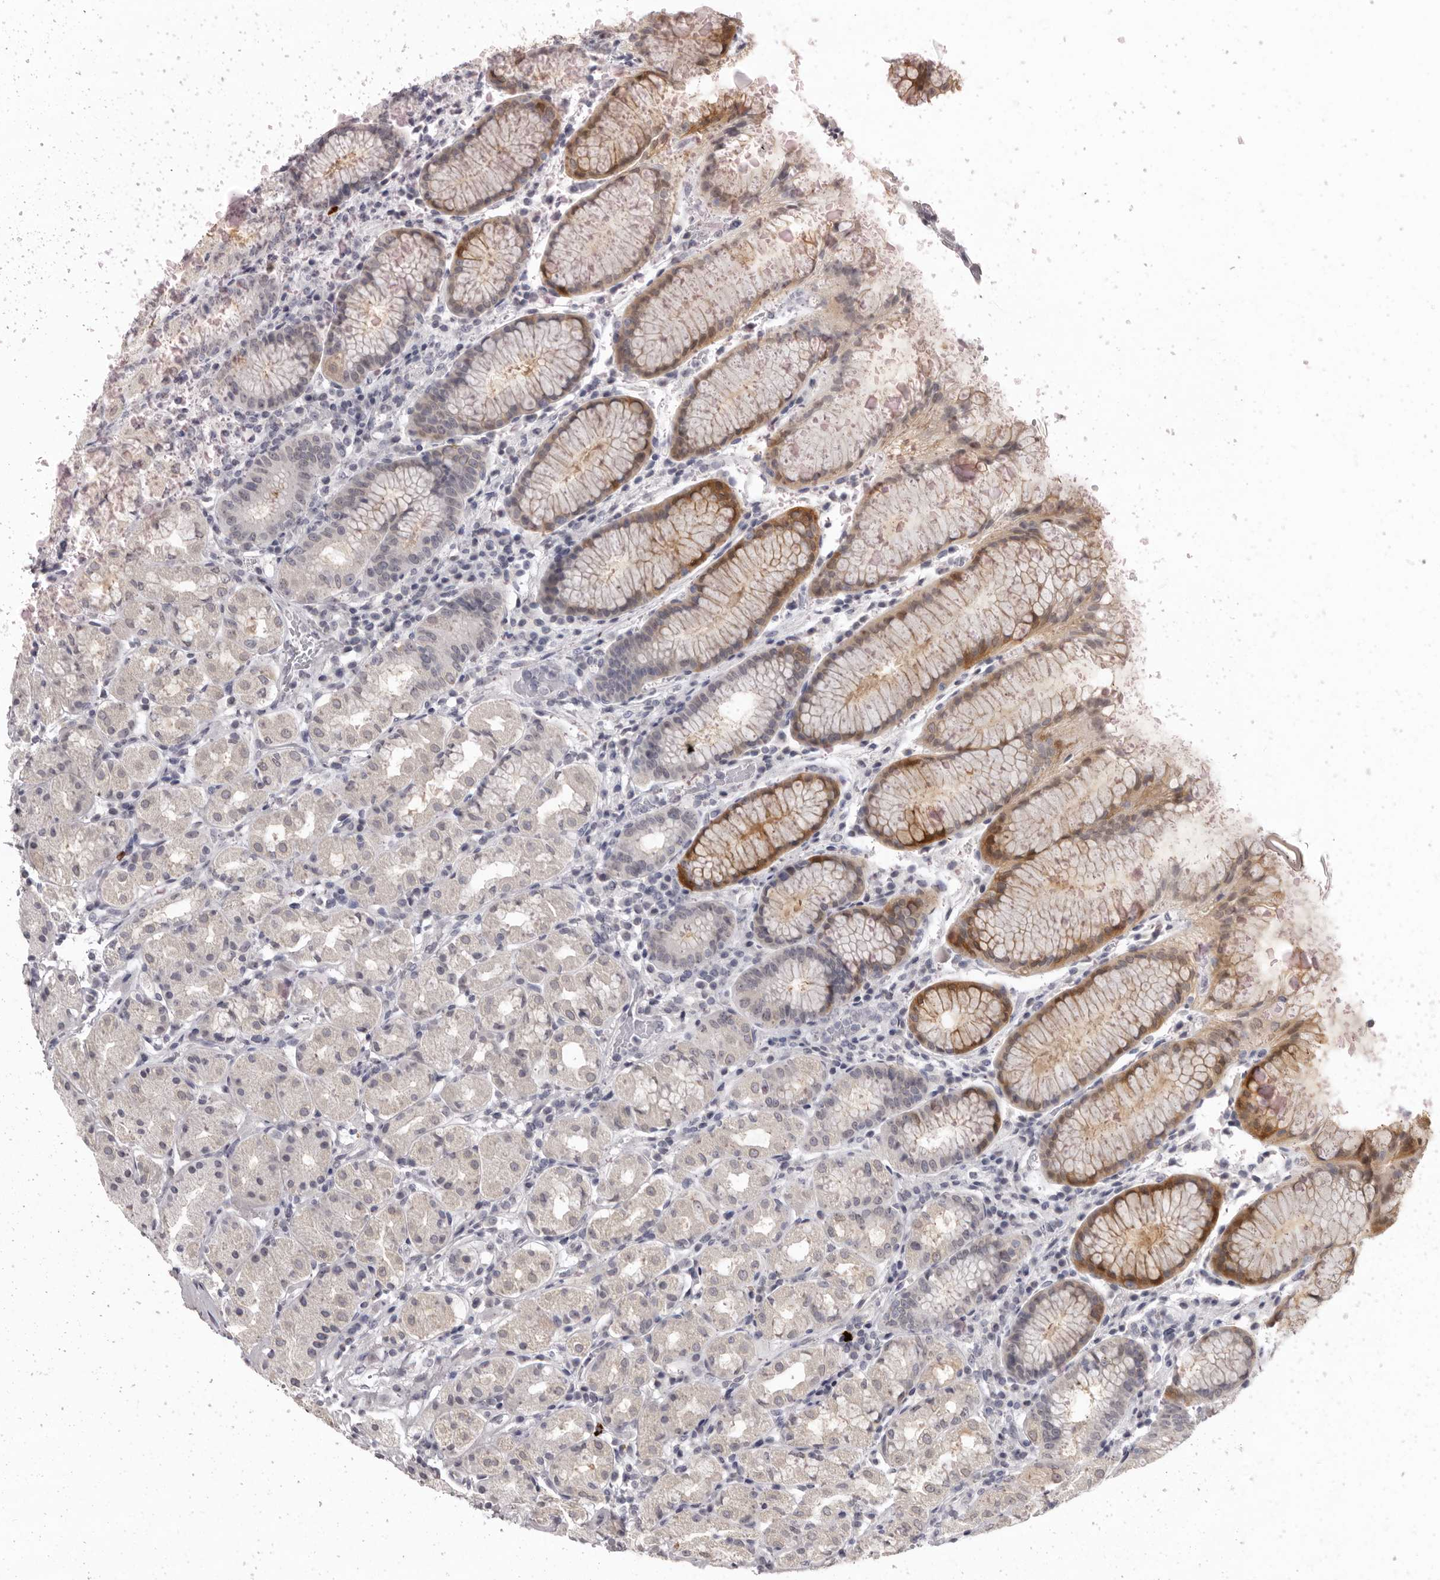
{"staining": {"intensity": "moderate", "quantity": "<25%", "location": "cytoplasmic/membranous"}, "tissue": "stomach", "cell_type": "Glandular cells", "image_type": "normal", "snomed": [{"axis": "morphology", "description": "Normal tissue, NOS"}, {"axis": "topography", "description": "Stomach, lower"}], "caption": "Moderate cytoplasmic/membranous staining for a protein is appreciated in about <25% of glandular cells of benign stomach using IHC.", "gene": "SULT1E1", "patient": {"sex": "female", "age": 56}}